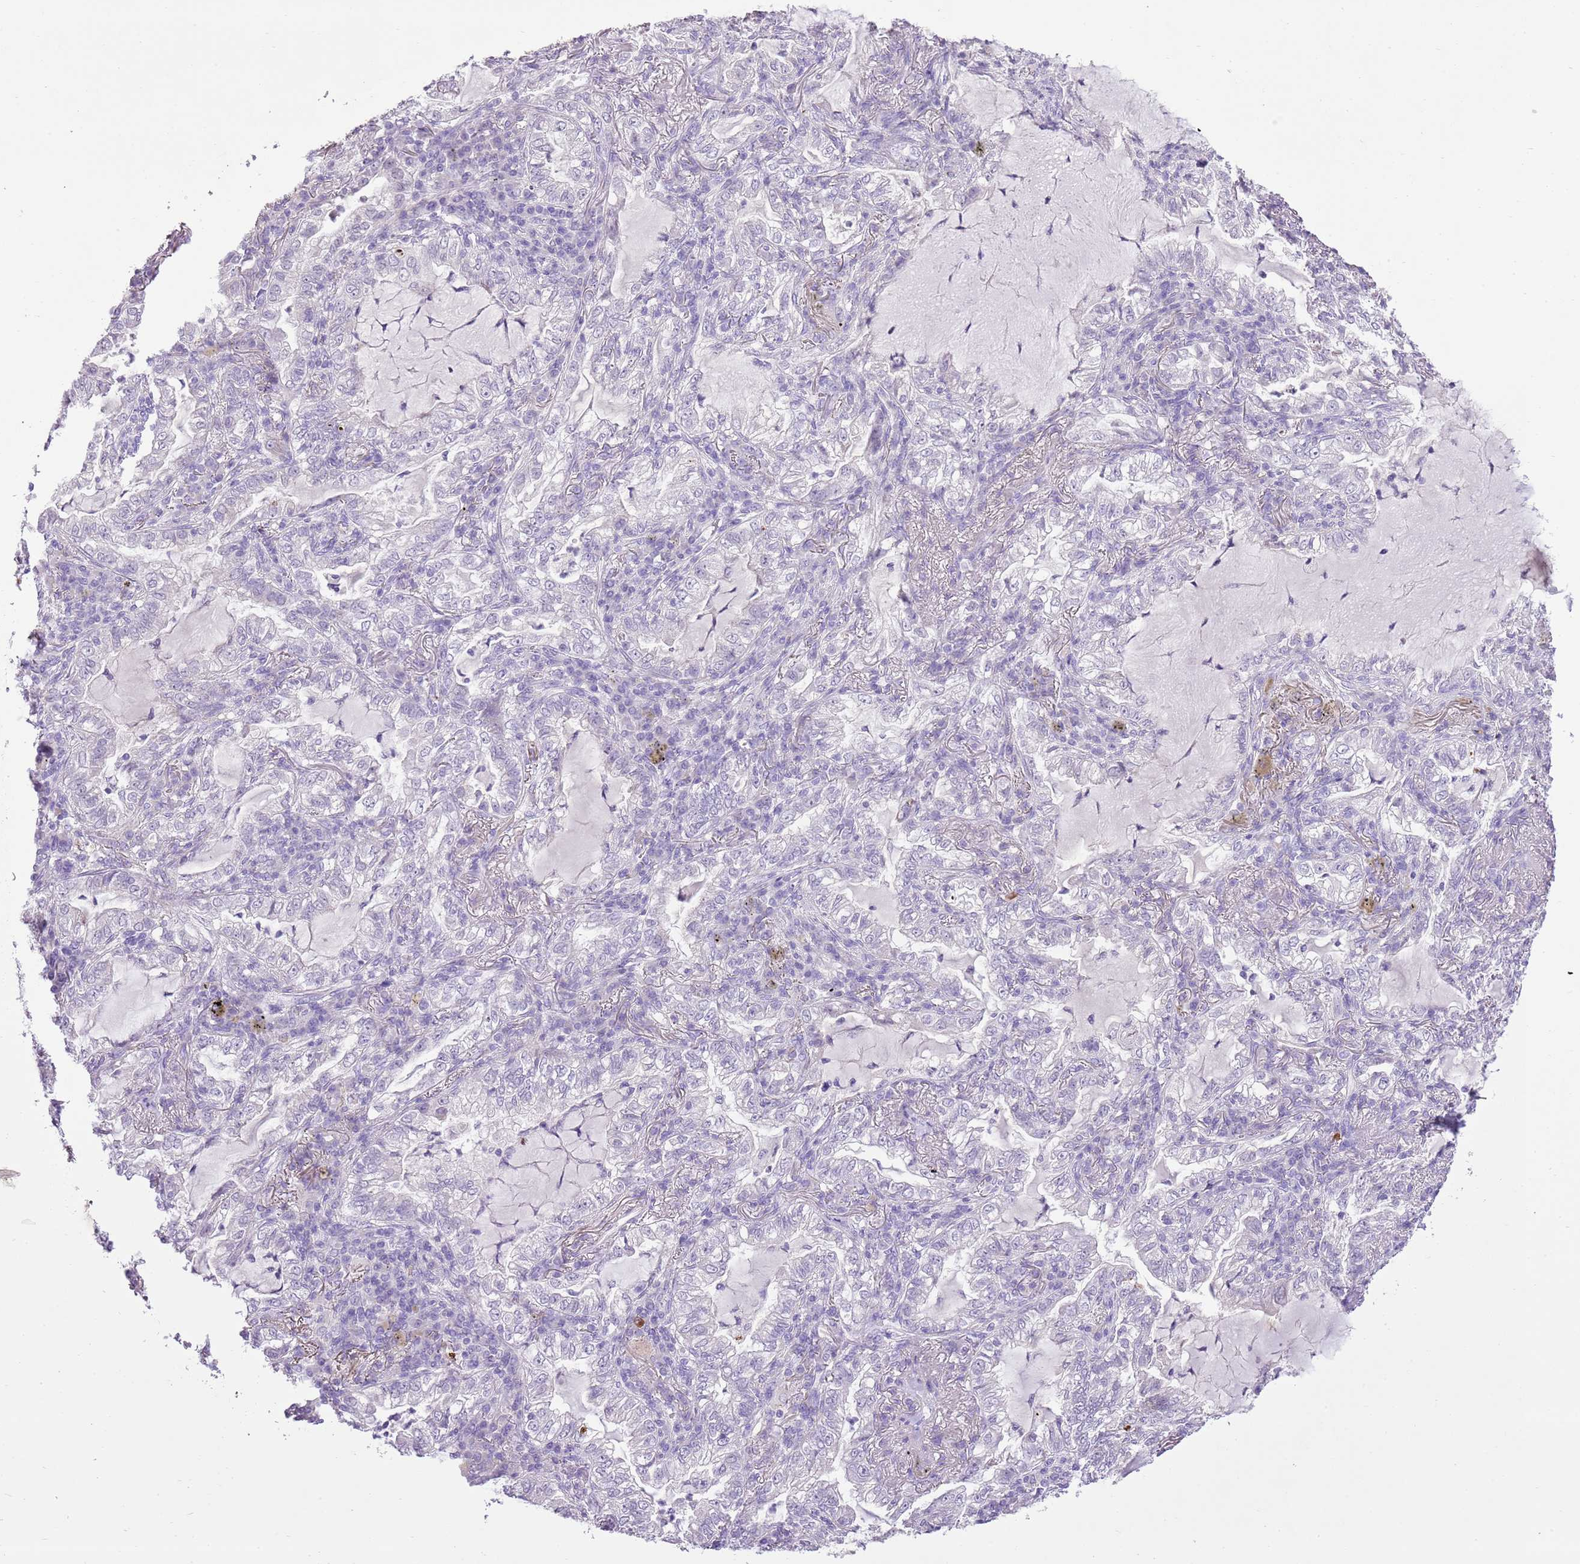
{"staining": {"intensity": "negative", "quantity": "none", "location": "none"}, "tissue": "lung cancer", "cell_type": "Tumor cells", "image_type": "cancer", "snomed": [{"axis": "morphology", "description": "Adenocarcinoma, NOS"}, {"axis": "topography", "description": "Lung"}], "caption": "Immunohistochemistry of lung adenocarcinoma exhibits no staining in tumor cells. The staining was performed using DAB to visualize the protein expression in brown, while the nuclei were stained in blue with hematoxylin (Magnification: 20x).", "gene": "XPO7", "patient": {"sex": "female", "age": 73}}